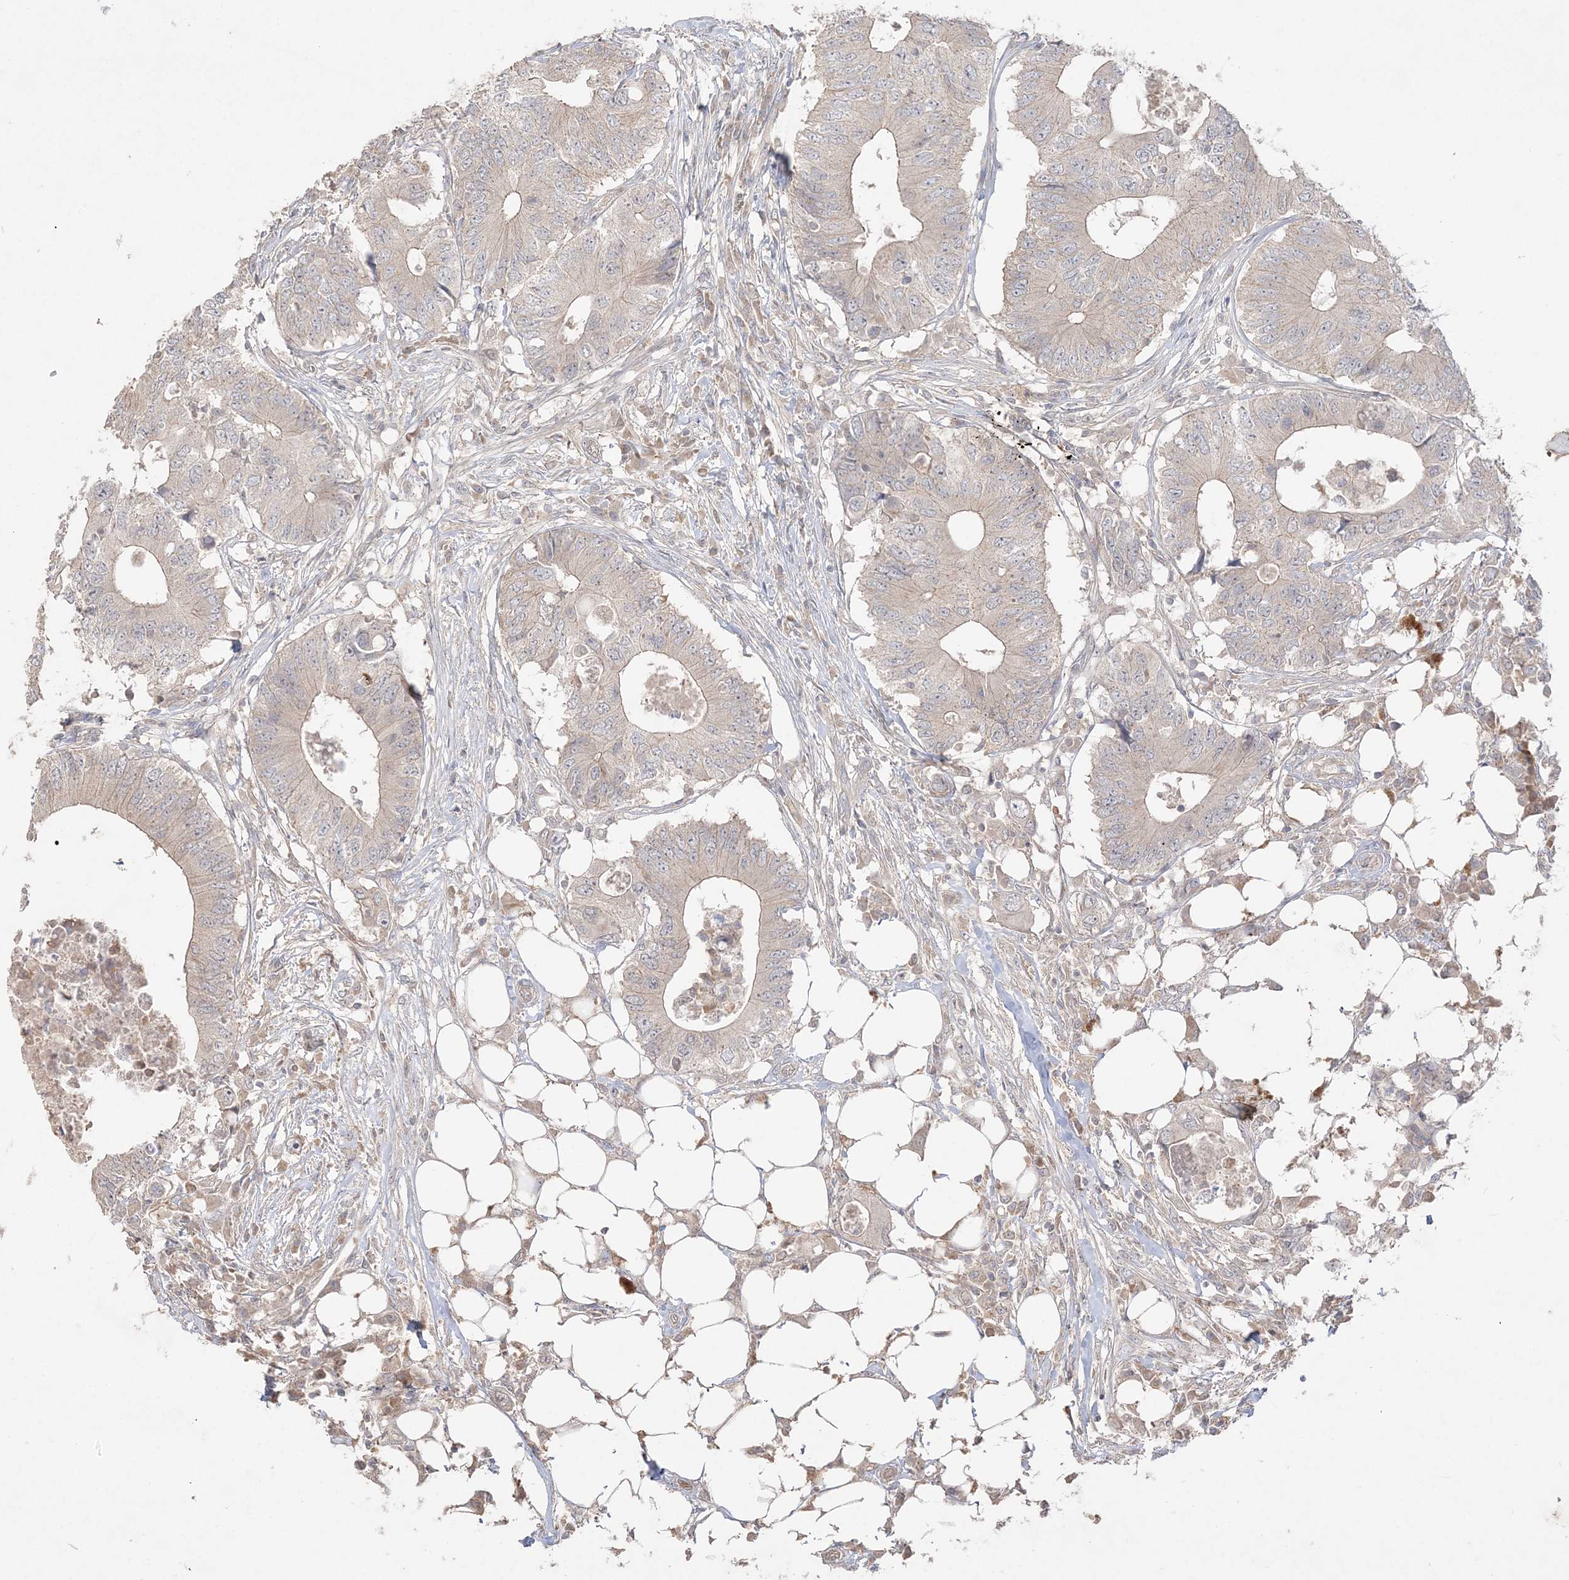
{"staining": {"intensity": "weak", "quantity": "<25%", "location": "cytoplasmic/membranous"}, "tissue": "colorectal cancer", "cell_type": "Tumor cells", "image_type": "cancer", "snomed": [{"axis": "morphology", "description": "Adenocarcinoma, NOS"}, {"axis": "topography", "description": "Colon"}], "caption": "Adenocarcinoma (colorectal) stained for a protein using immunohistochemistry shows no staining tumor cells.", "gene": "SH3BP4", "patient": {"sex": "male", "age": 71}}